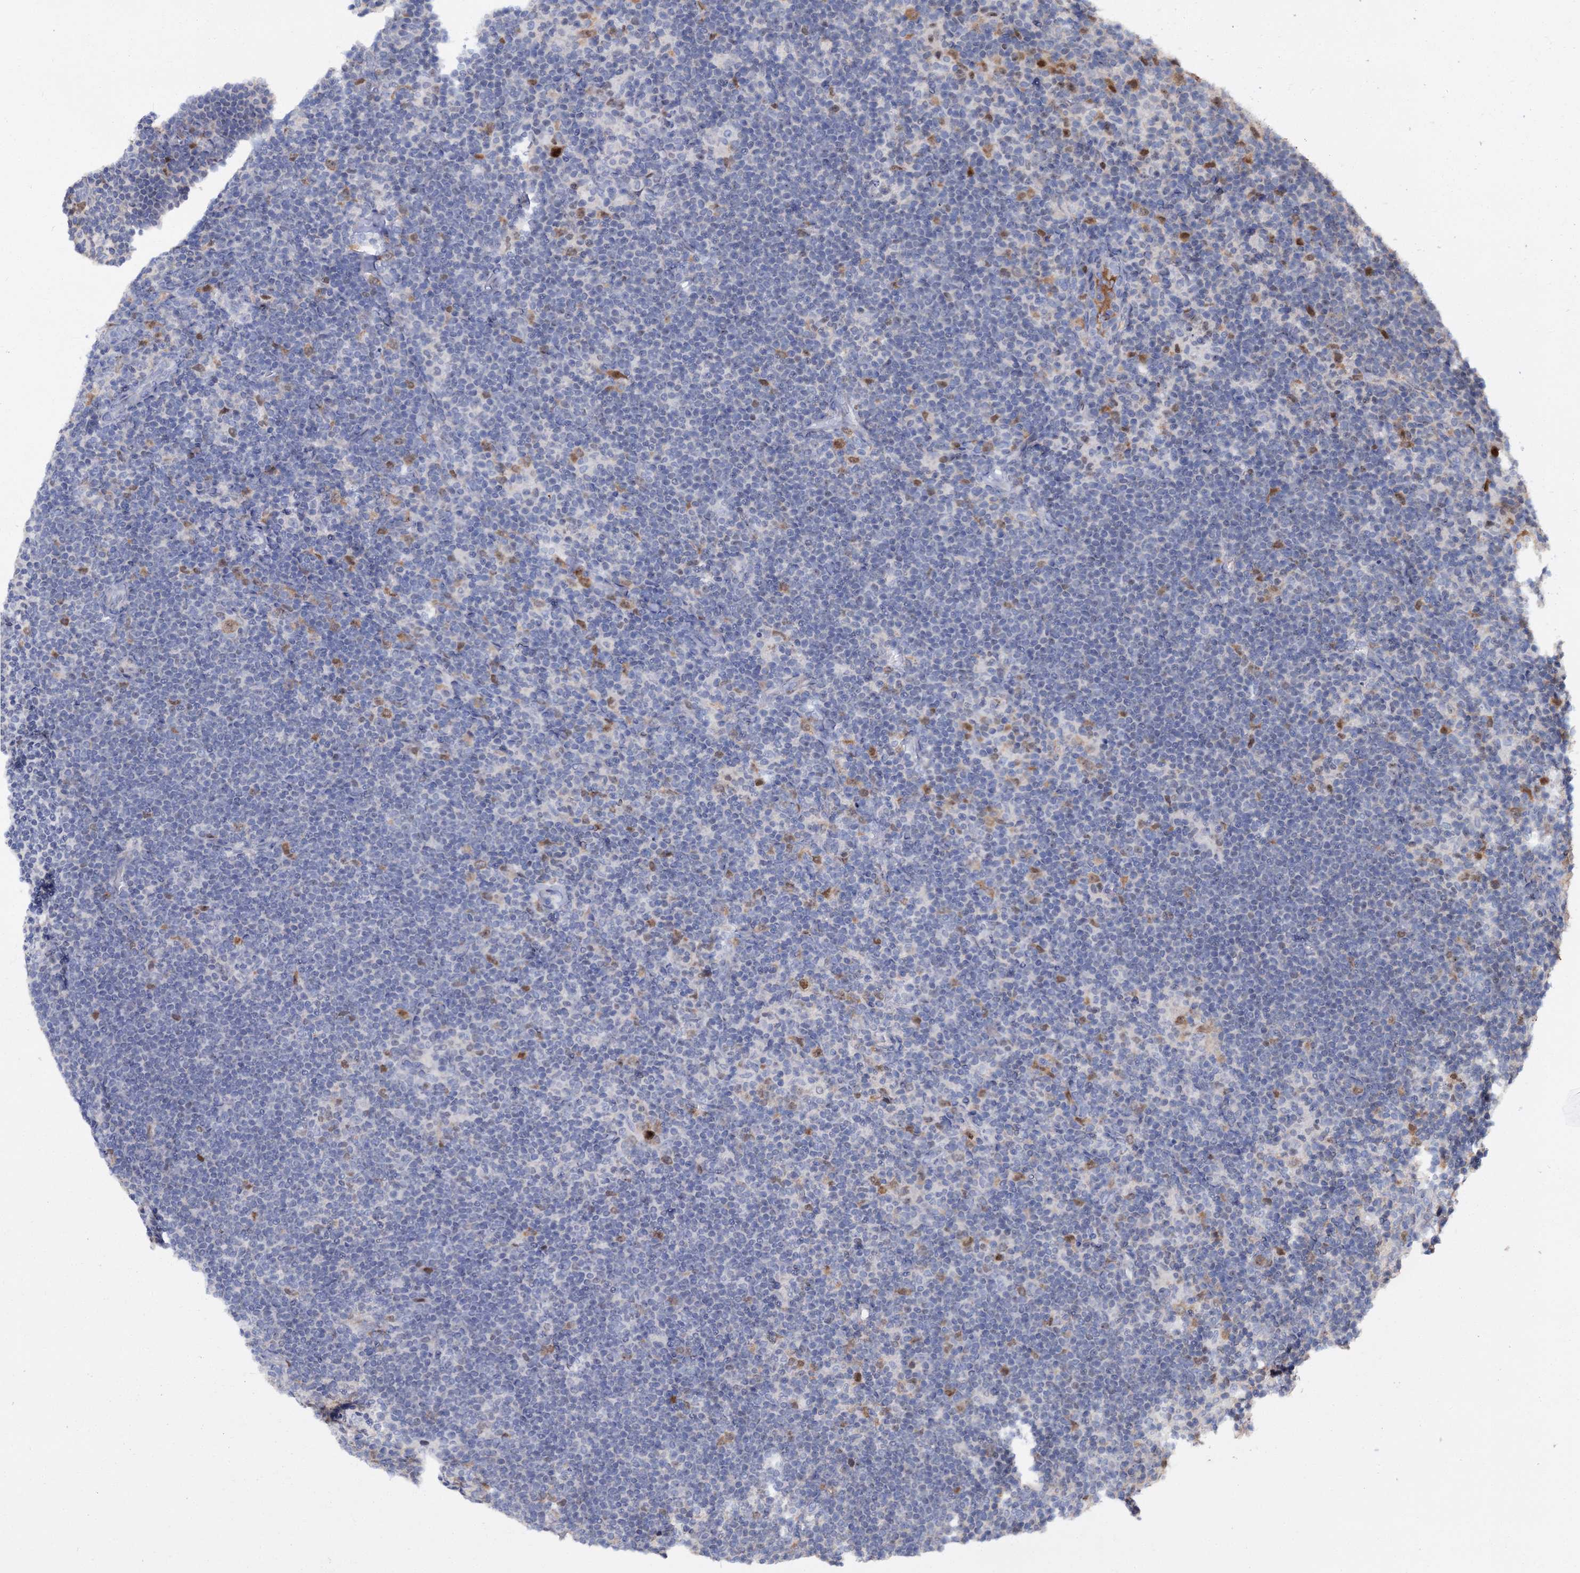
{"staining": {"intensity": "negative", "quantity": "none", "location": "none"}, "tissue": "lymphoma", "cell_type": "Tumor cells", "image_type": "cancer", "snomed": [{"axis": "morphology", "description": "Hodgkin's disease, NOS"}, {"axis": "topography", "description": "Lymph node"}], "caption": "IHC photomicrograph of lymphoma stained for a protein (brown), which shows no expression in tumor cells.", "gene": "FAM111B", "patient": {"sex": "female", "age": 57}}